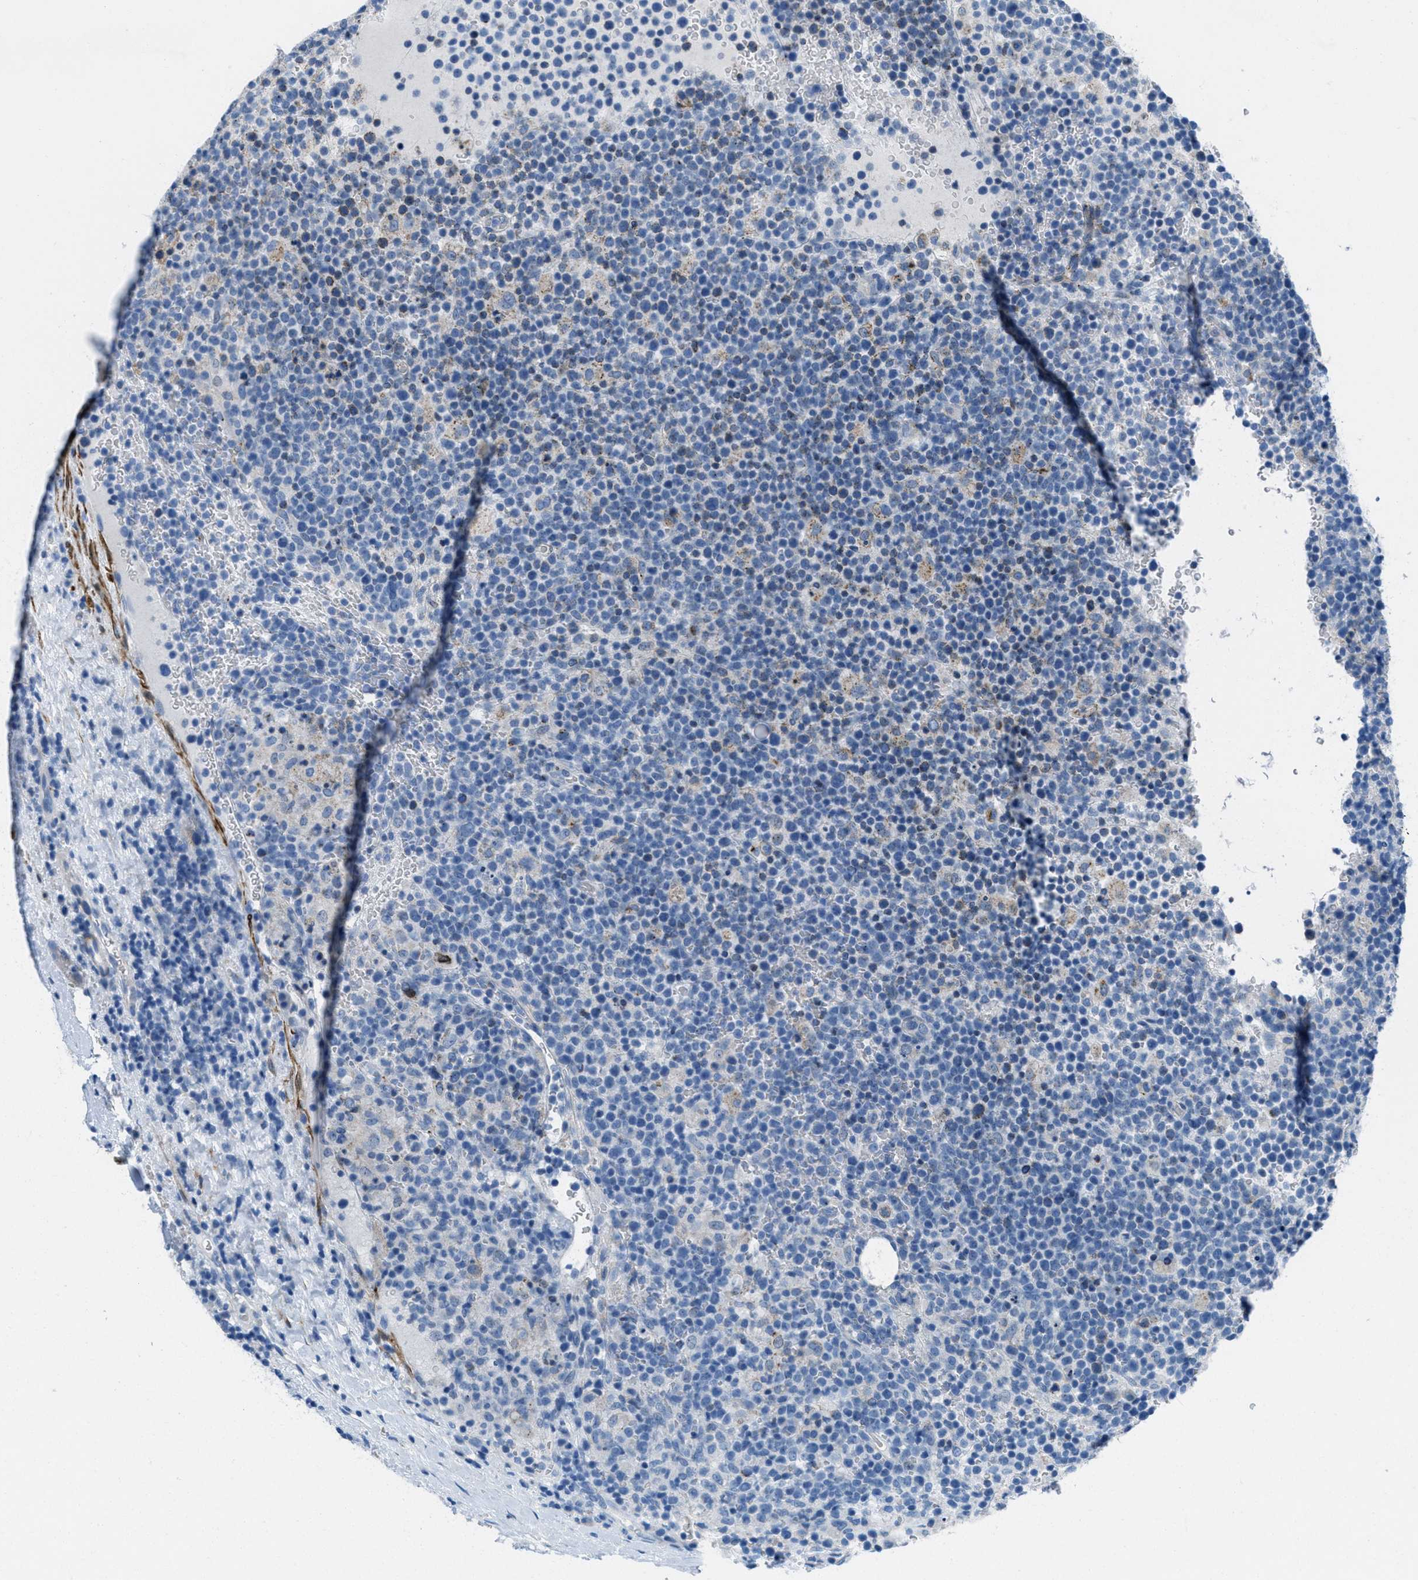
{"staining": {"intensity": "weak", "quantity": "<25%", "location": "cytoplasmic/membranous"}, "tissue": "lymphoma", "cell_type": "Tumor cells", "image_type": "cancer", "snomed": [{"axis": "morphology", "description": "Malignant lymphoma, non-Hodgkin's type, High grade"}, {"axis": "topography", "description": "Lymph node"}], "caption": "IHC photomicrograph of human lymphoma stained for a protein (brown), which reveals no positivity in tumor cells.", "gene": "MFSD13A", "patient": {"sex": "male", "age": 61}}